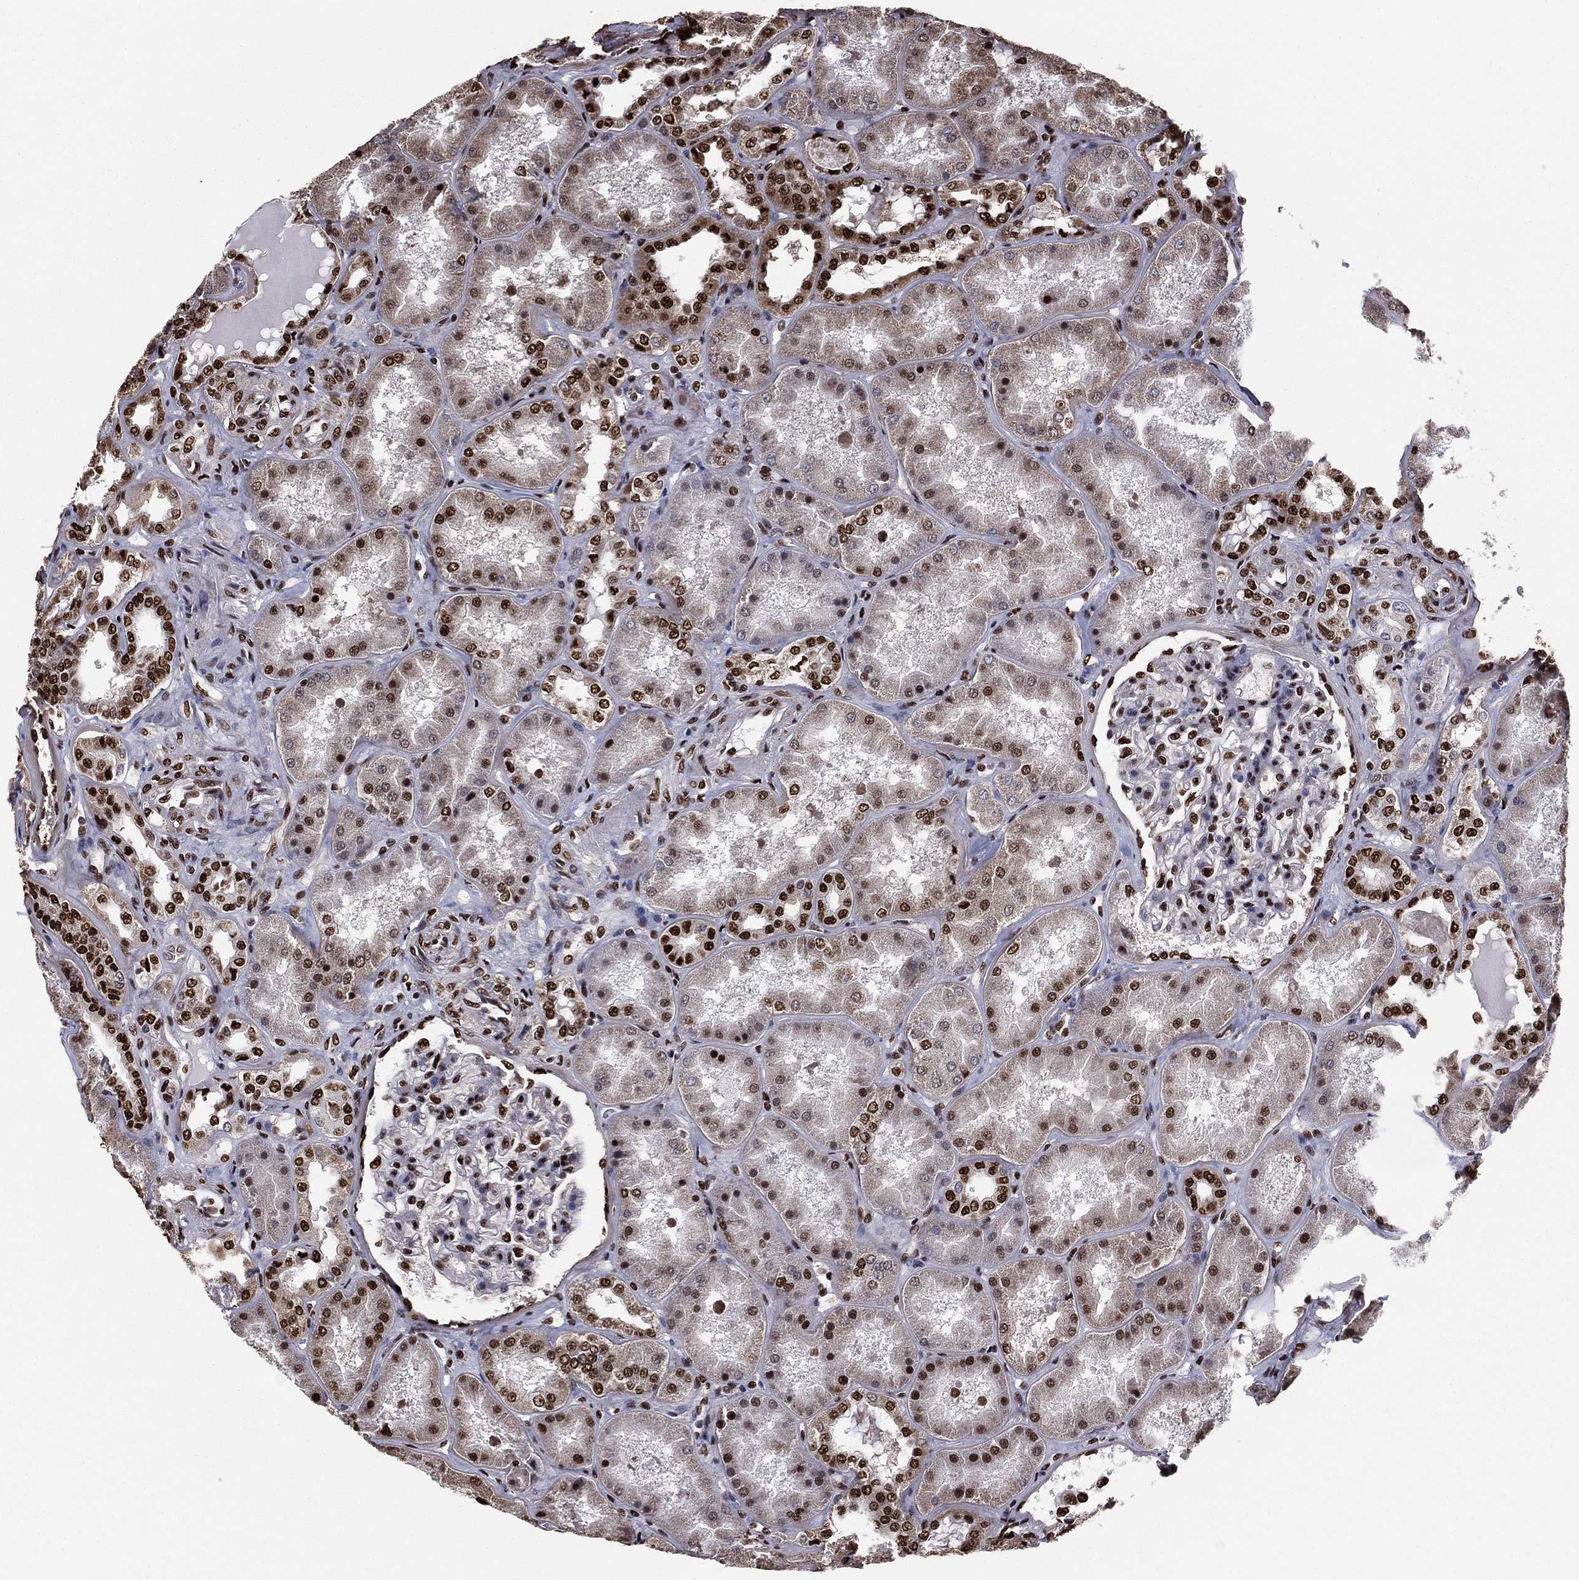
{"staining": {"intensity": "strong", "quantity": ">75%", "location": "nuclear"}, "tissue": "kidney", "cell_type": "Cells in glomeruli", "image_type": "normal", "snomed": [{"axis": "morphology", "description": "Normal tissue, NOS"}, {"axis": "topography", "description": "Kidney"}], "caption": "Normal kidney exhibits strong nuclear positivity in about >75% of cells in glomeruli.", "gene": "TP53BP1", "patient": {"sex": "female", "age": 56}}